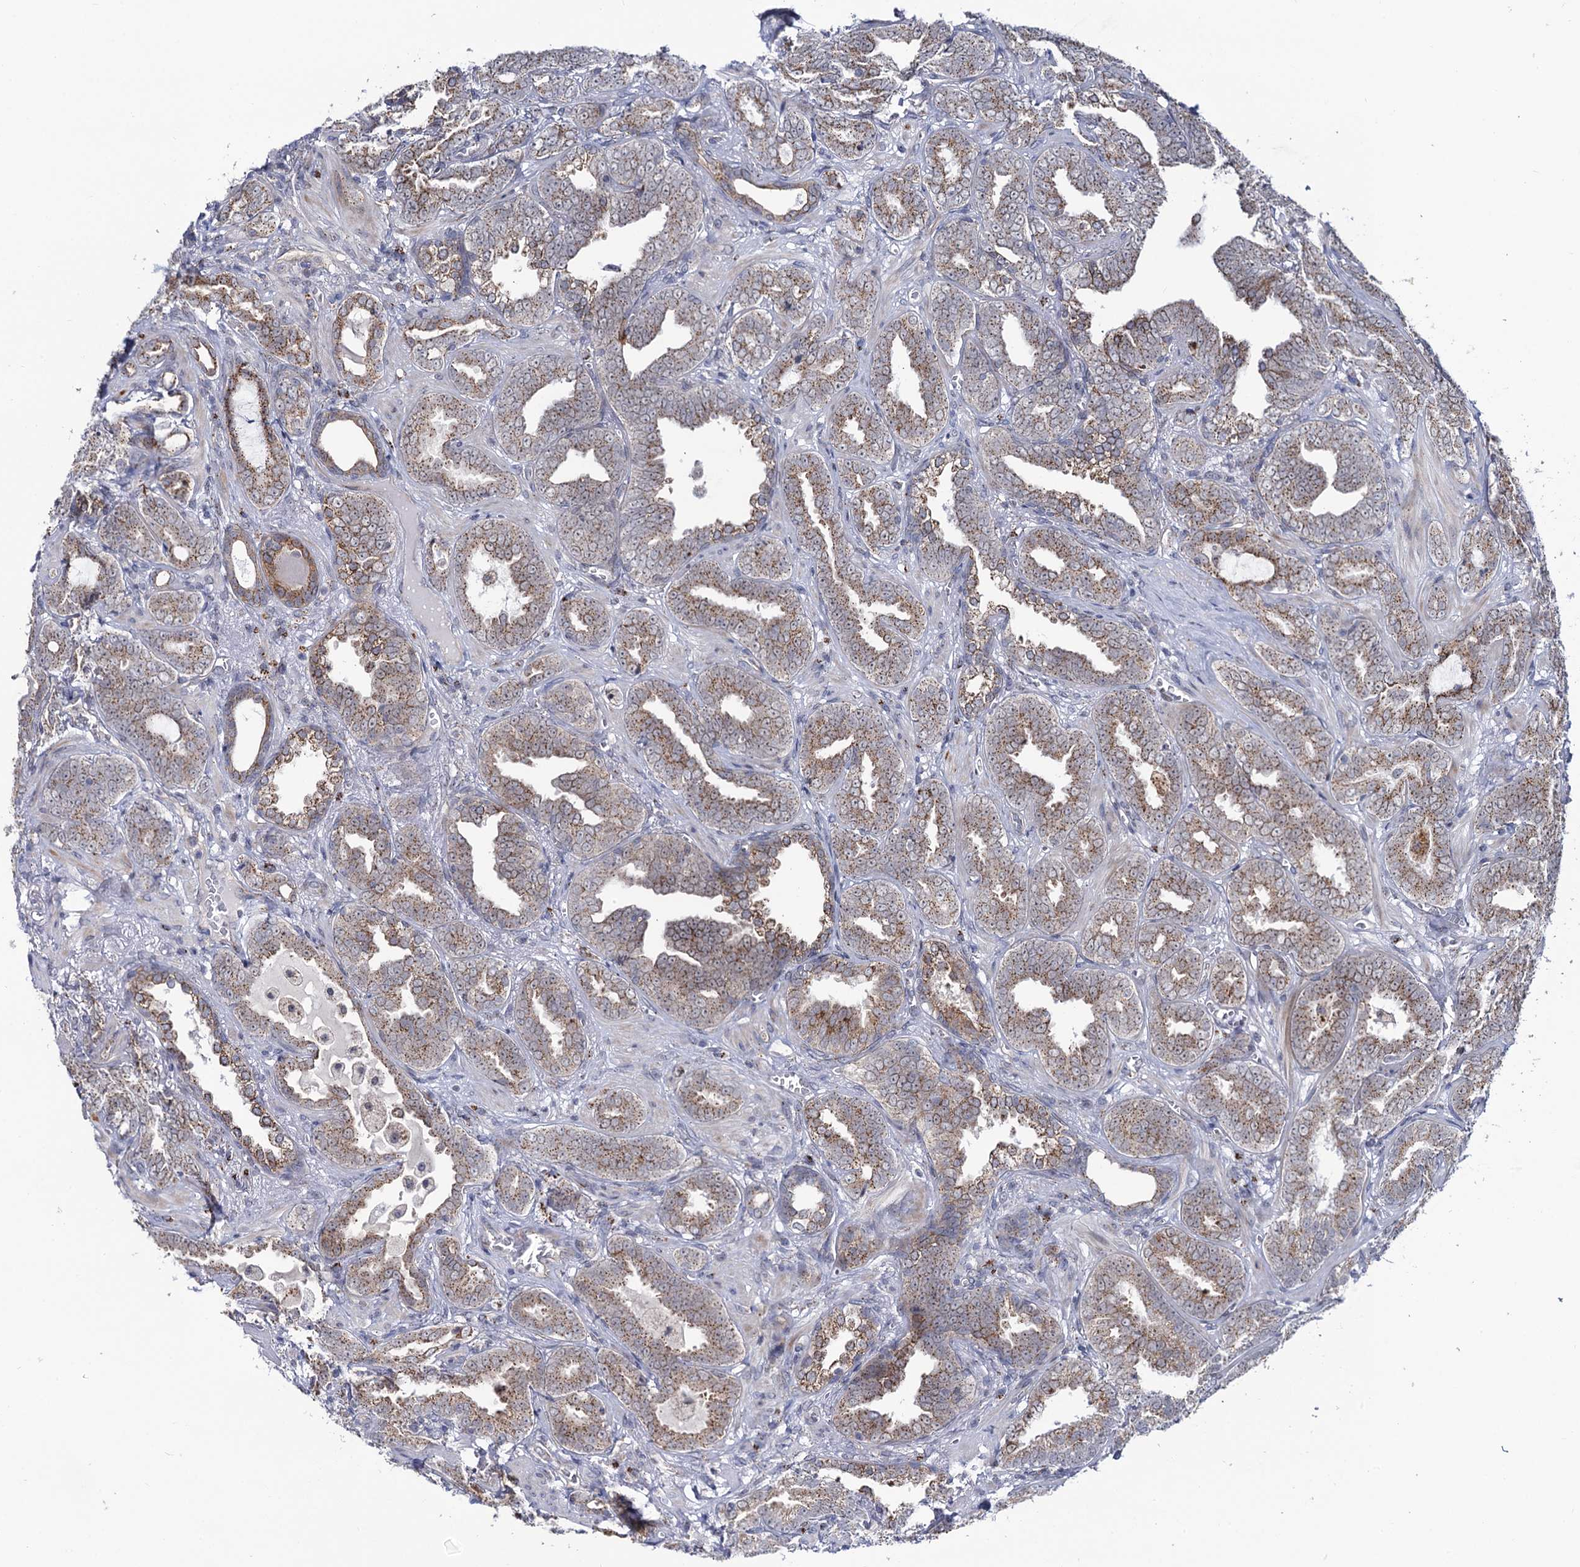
{"staining": {"intensity": "moderate", "quantity": "25%-75%", "location": "cytoplasmic/membranous"}, "tissue": "prostate cancer", "cell_type": "Tumor cells", "image_type": "cancer", "snomed": [{"axis": "morphology", "description": "Adenocarcinoma, High grade"}, {"axis": "topography", "description": "Prostate and seminal vesicle, NOS"}], "caption": "Moderate cytoplasmic/membranous expression is seen in about 25%-75% of tumor cells in prostate cancer (adenocarcinoma (high-grade)).", "gene": "THAP2", "patient": {"sex": "male", "age": 67}}